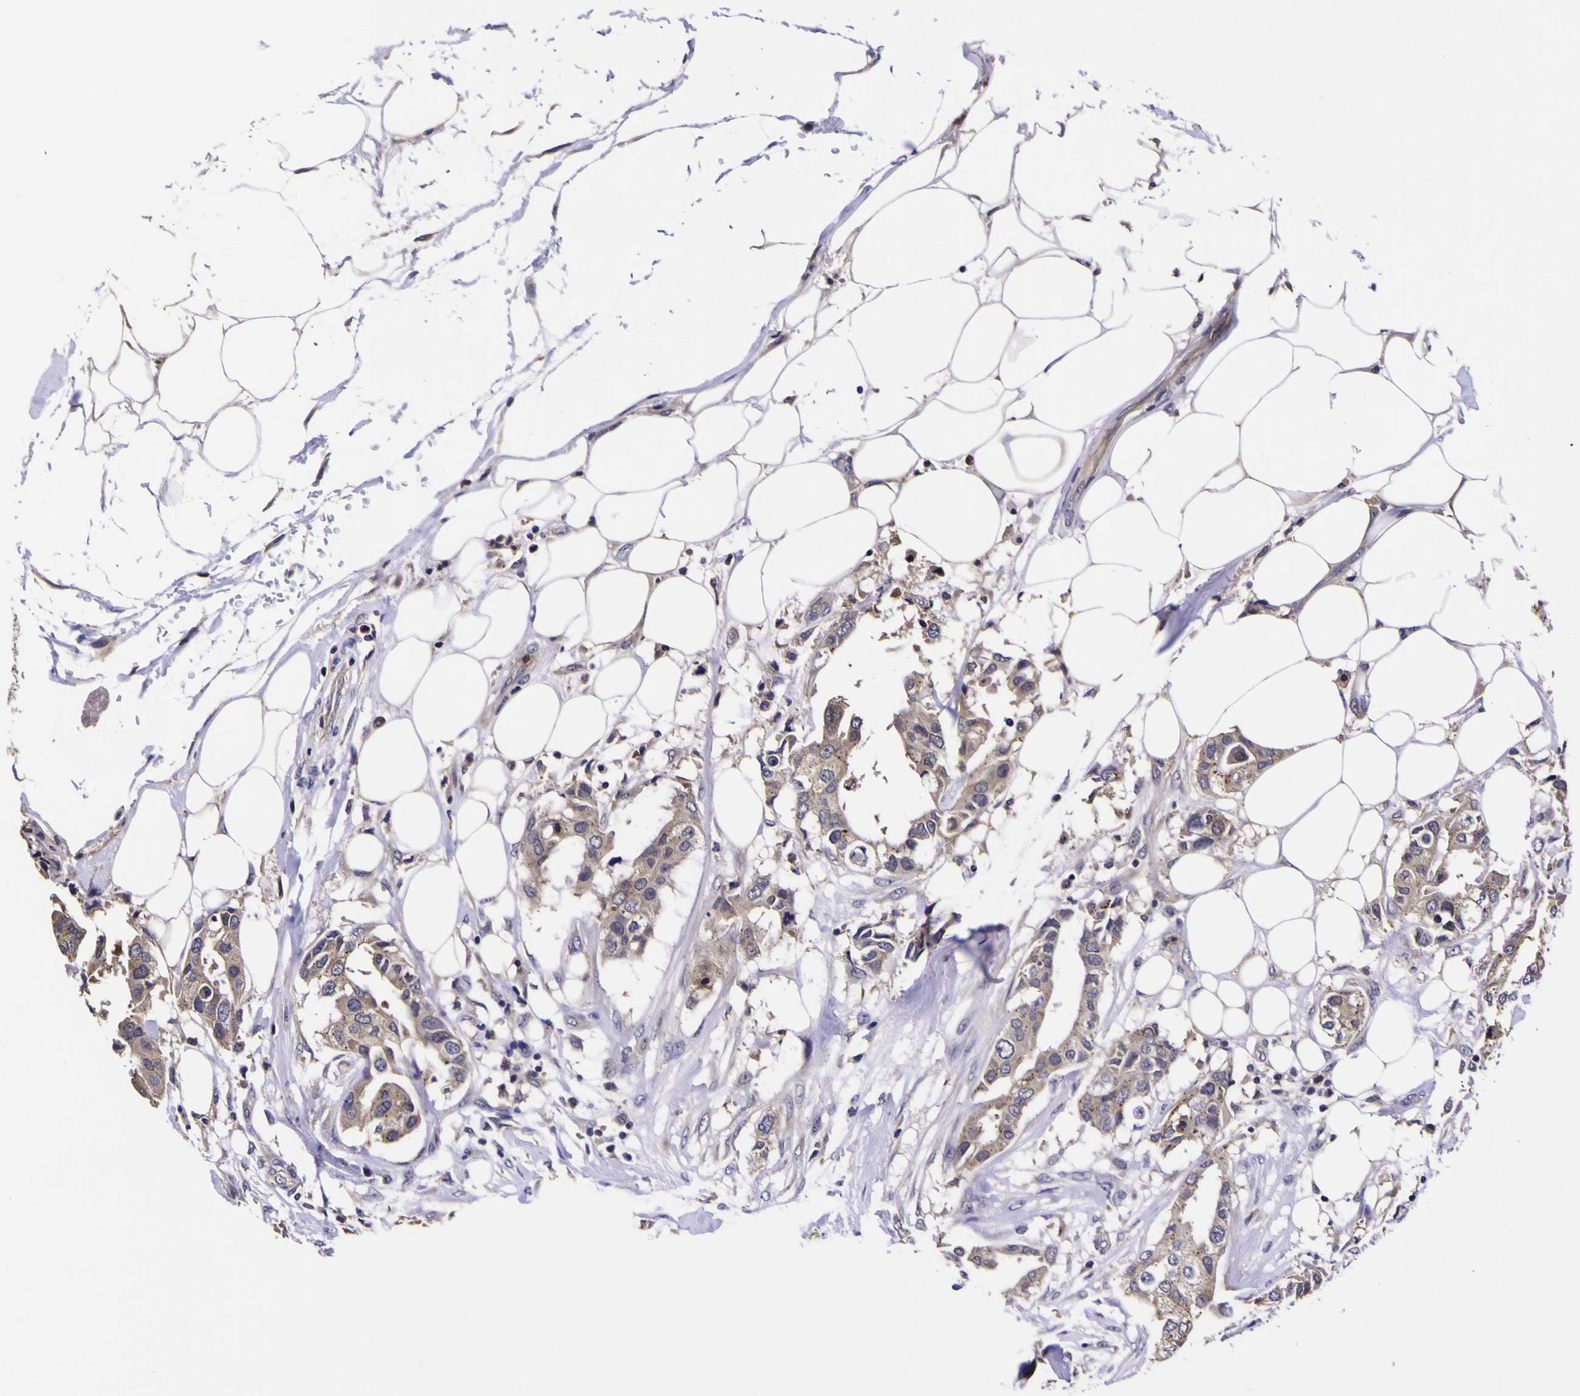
{"staining": {"intensity": "weak", "quantity": ">75%", "location": "cytoplasmic/membranous"}, "tissue": "breast cancer", "cell_type": "Tumor cells", "image_type": "cancer", "snomed": [{"axis": "morphology", "description": "Duct carcinoma"}, {"axis": "topography", "description": "Breast"}], "caption": "Weak cytoplasmic/membranous protein staining is appreciated in about >75% of tumor cells in breast cancer.", "gene": "MAPK14", "patient": {"sex": "female", "age": 40}}